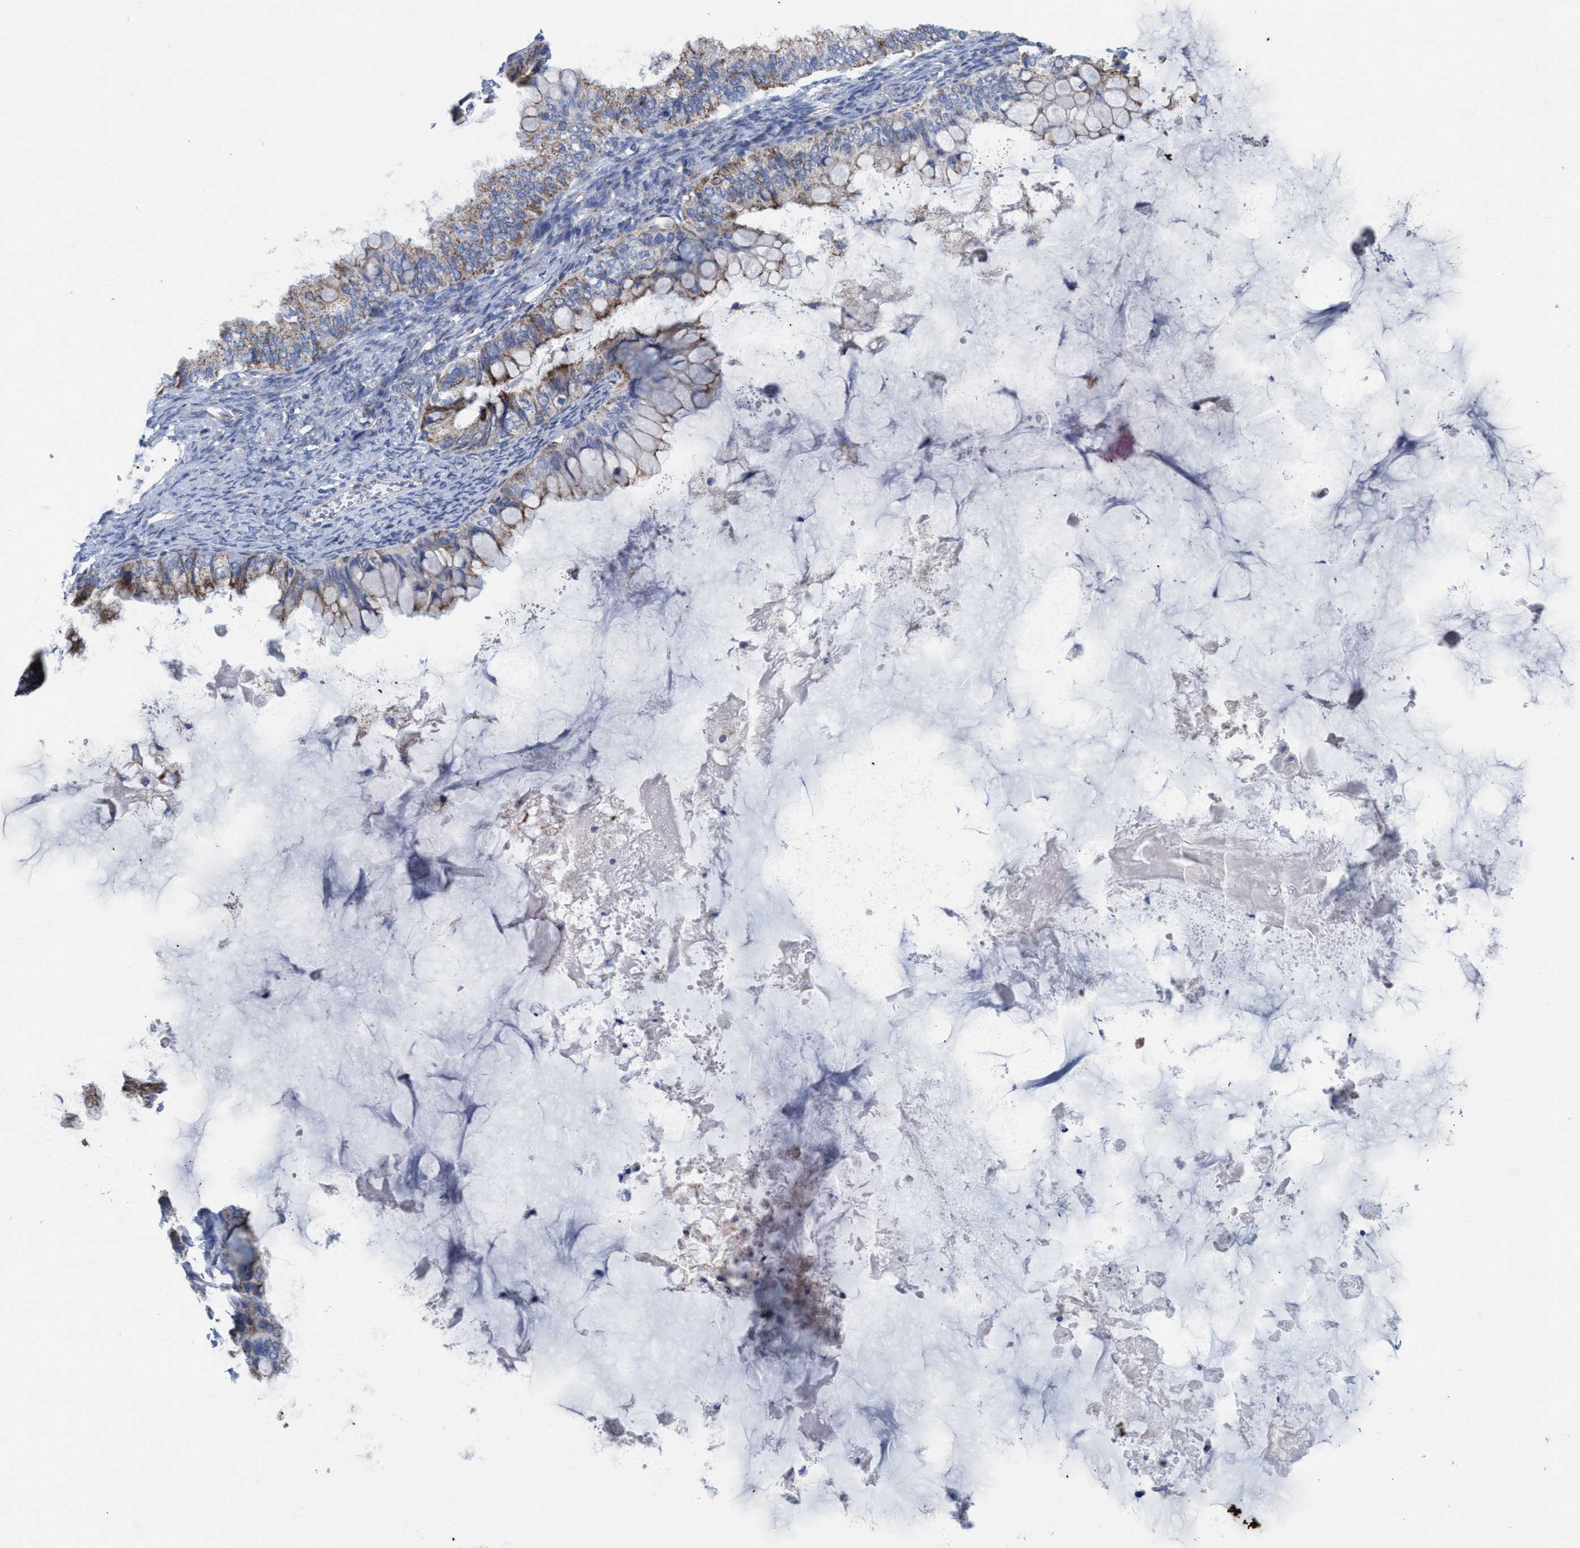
{"staining": {"intensity": "moderate", "quantity": "25%-75%", "location": "cytoplasmic/membranous"}, "tissue": "ovarian cancer", "cell_type": "Tumor cells", "image_type": "cancer", "snomed": [{"axis": "morphology", "description": "Cystadenocarcinoma, mucinous, NOS"}, {"axis": "topography", "description": "Ovary"}], "caption": "A brown stain labels moderate cytoplasmic/membranous staining of a protein in ovarian mucinous cystadenocarcinoma tumor cells. (IHC, brightfield microscopy, high magnification).", "gene": "GGA3", "patient": {"sex": "female", "age": 80}}